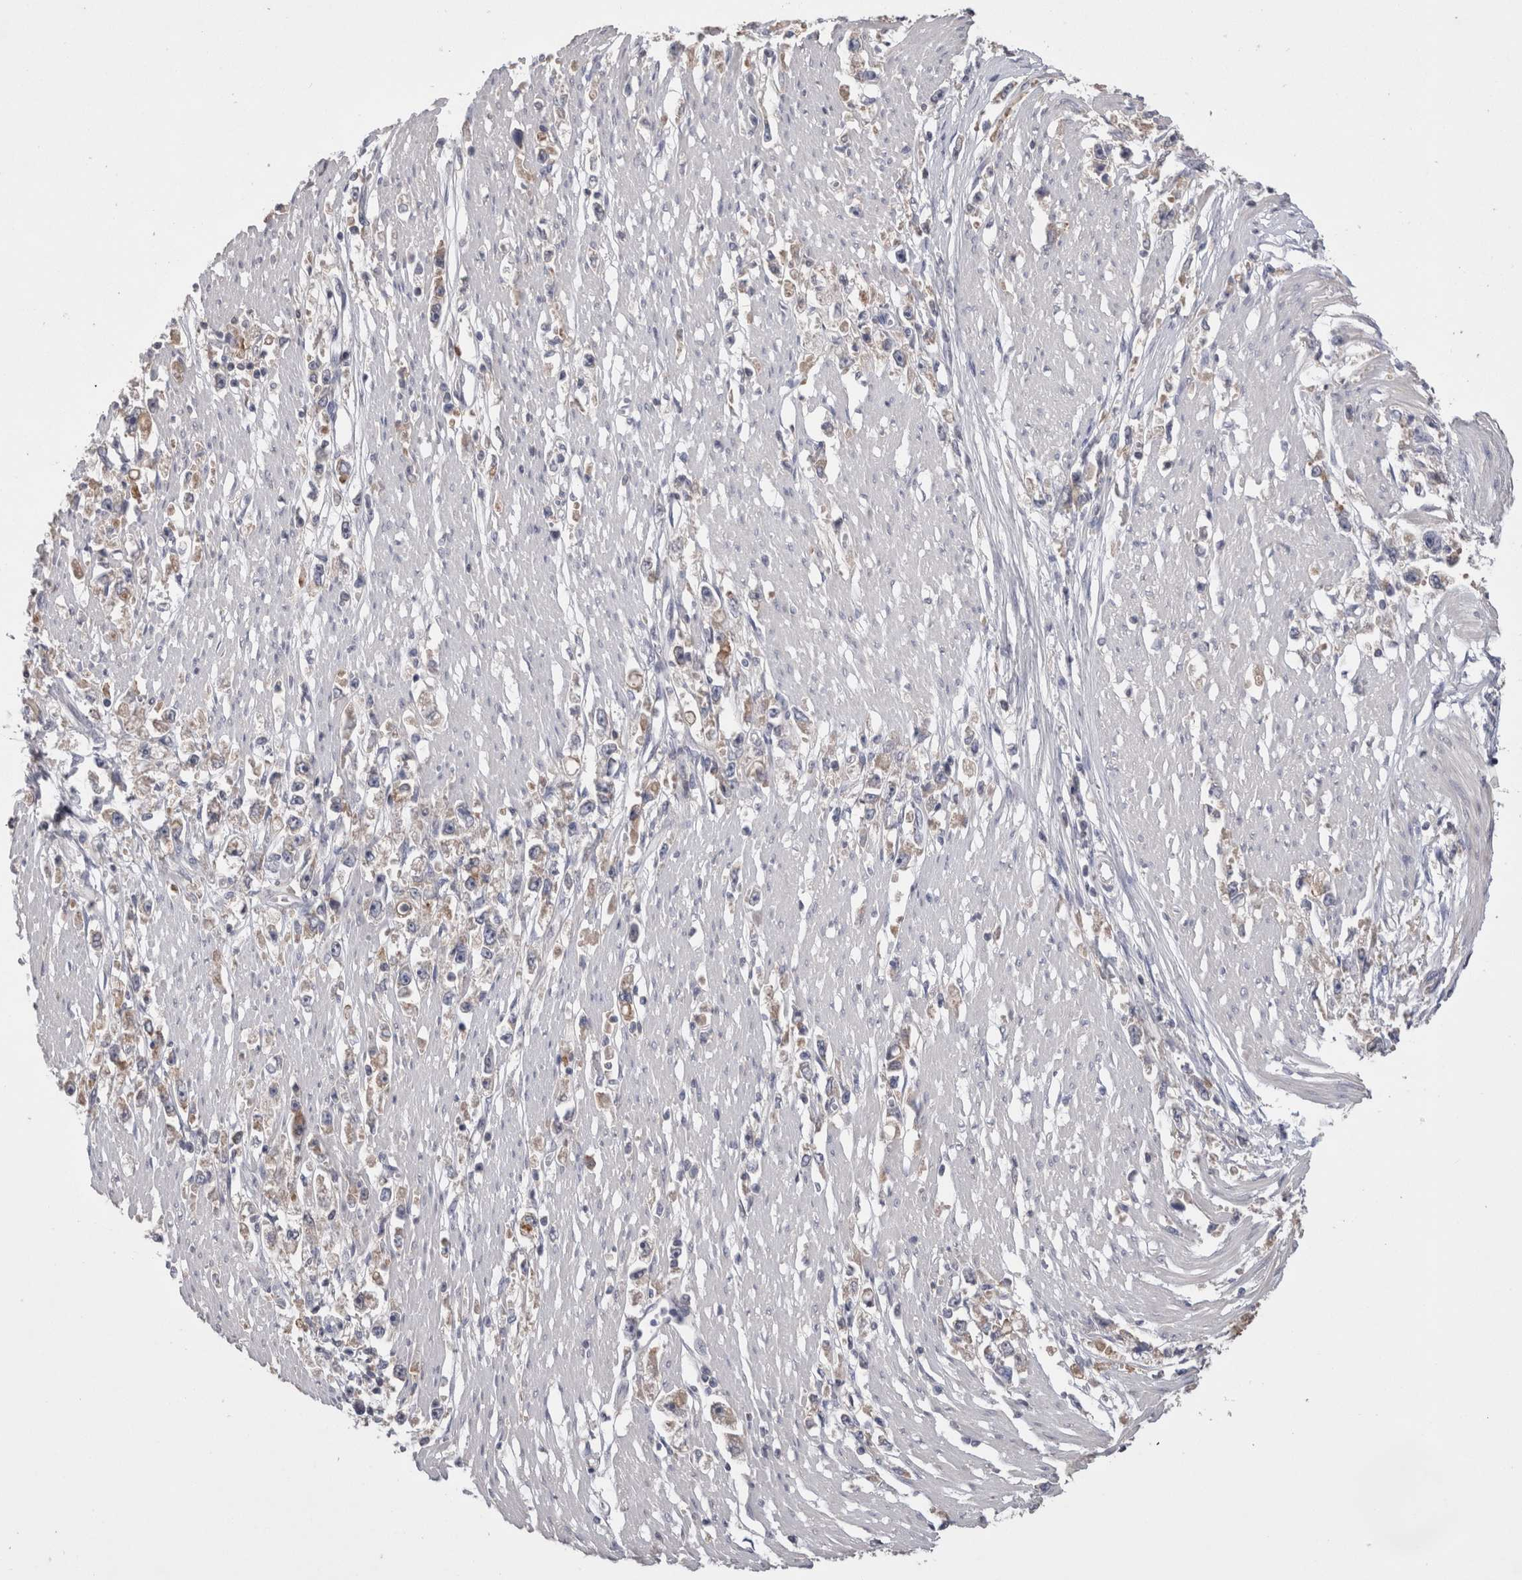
{"staining": {"intensity": "weak", "quantity": ">75%", "location": "cytoplasmic/membranous"}, "tissue": "stomach cancer", "cell_type": "Tumor cells", "image_type": "cancer", "snomed": [{"axis": "morphology", "description": "Adenocarcinoma, NOS"}, {"axis": "topography", "description": "Stomach"}], "caption": "IHC staining of stomach cancer, which exhibits low levels of weak cytoplasmic/membranous staining in approximately >75% of tumor cells indicating weak cytoplasmic/membranous protein expression. The staining was performed using DAB (brown) for protein detection and nuclei were counterstained in hematoxylin (blue).", "gene": "OTOR", "patient": {"sex": "female", "age": 59}}